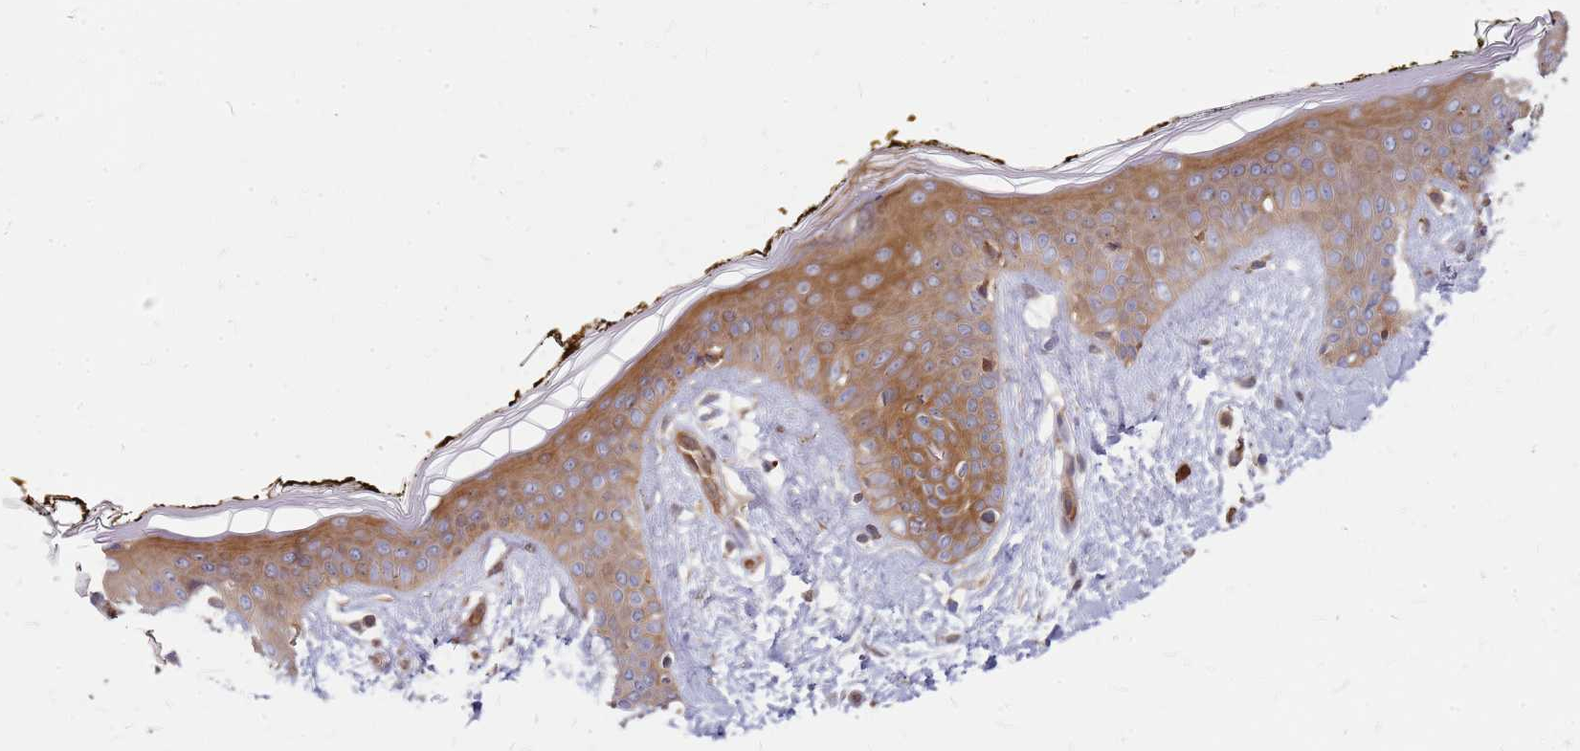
{"staining": {"intensity": "moderate", "quantity": ">75%", "location": "cytoplasmic/membranous"}, "tissue": "skin", "cell_type": "Fibroblasts", "image_type": "normal", "snomed": [{"axis": "morphology", "description": "Normal tissue, NOS"}, {"axis": "topography", "description": "Skin"}], "caption": "A medium amount of moderate cytoplasmic/membranous staining is appreciated in approximately >75% of fibroblasts in normal skin.", "gene": "HDX", "patient": {"sex": "female", "age": 34}}